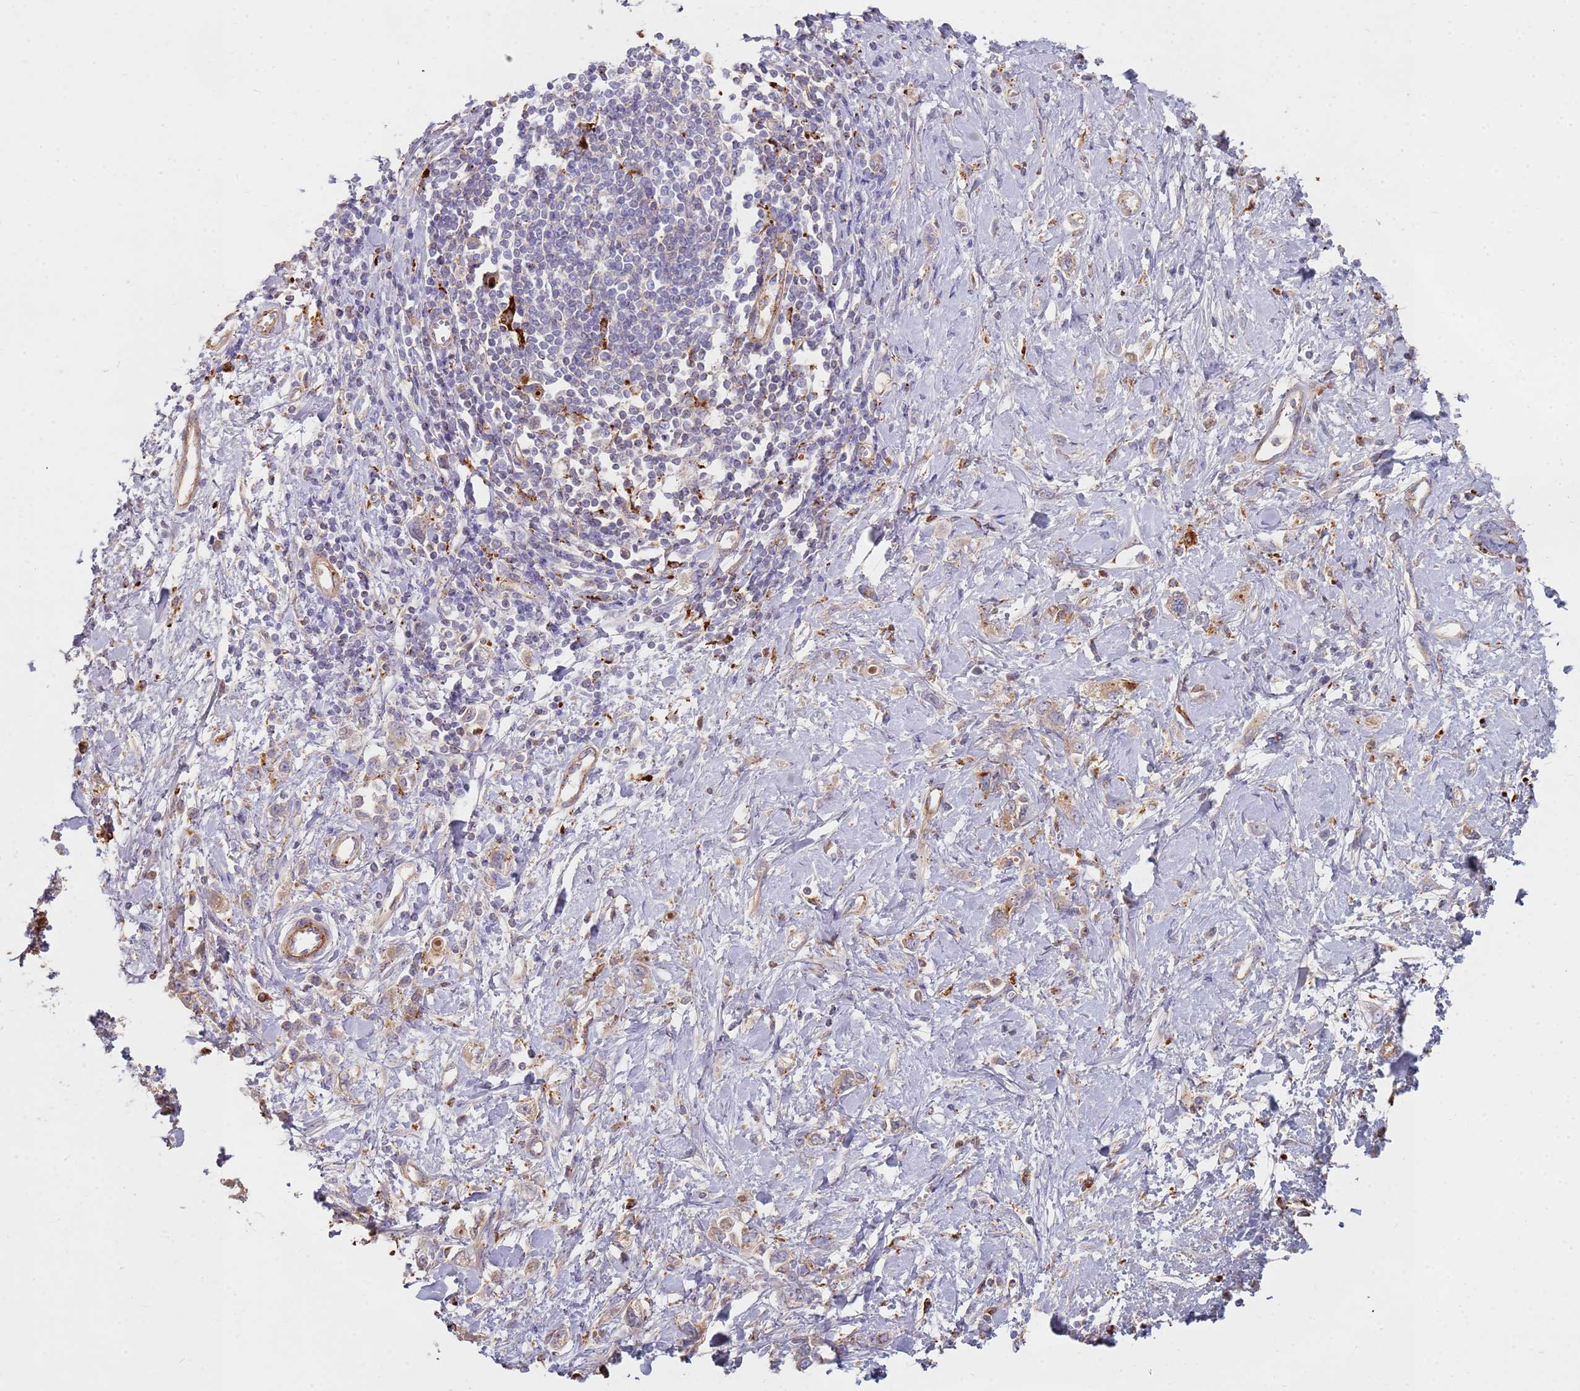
{"staining": {"intensity": "weak", "quantity": "25%-75%", "location": "cytoplasmic/membranous"}, "tissue": "stomach cancer", "cell_type": "Tumor cells", "image_type": "cancer", "snomed": [{"axis": "morphology", "description": "Adenocarcinoma, NOS"}, {"axis": "topography", "description": "Stomach"}], "caption": "Immunohistochemistry histopathology image of adenocarcinoma (stomach) stained for a protein (brown), which reveals low levels of weak cytoplasmic/membranous expression in approximately 25%-75% of tumor cells.", "gene": "TMEM229B", "patient": {"sex": "female", "age": 76}}